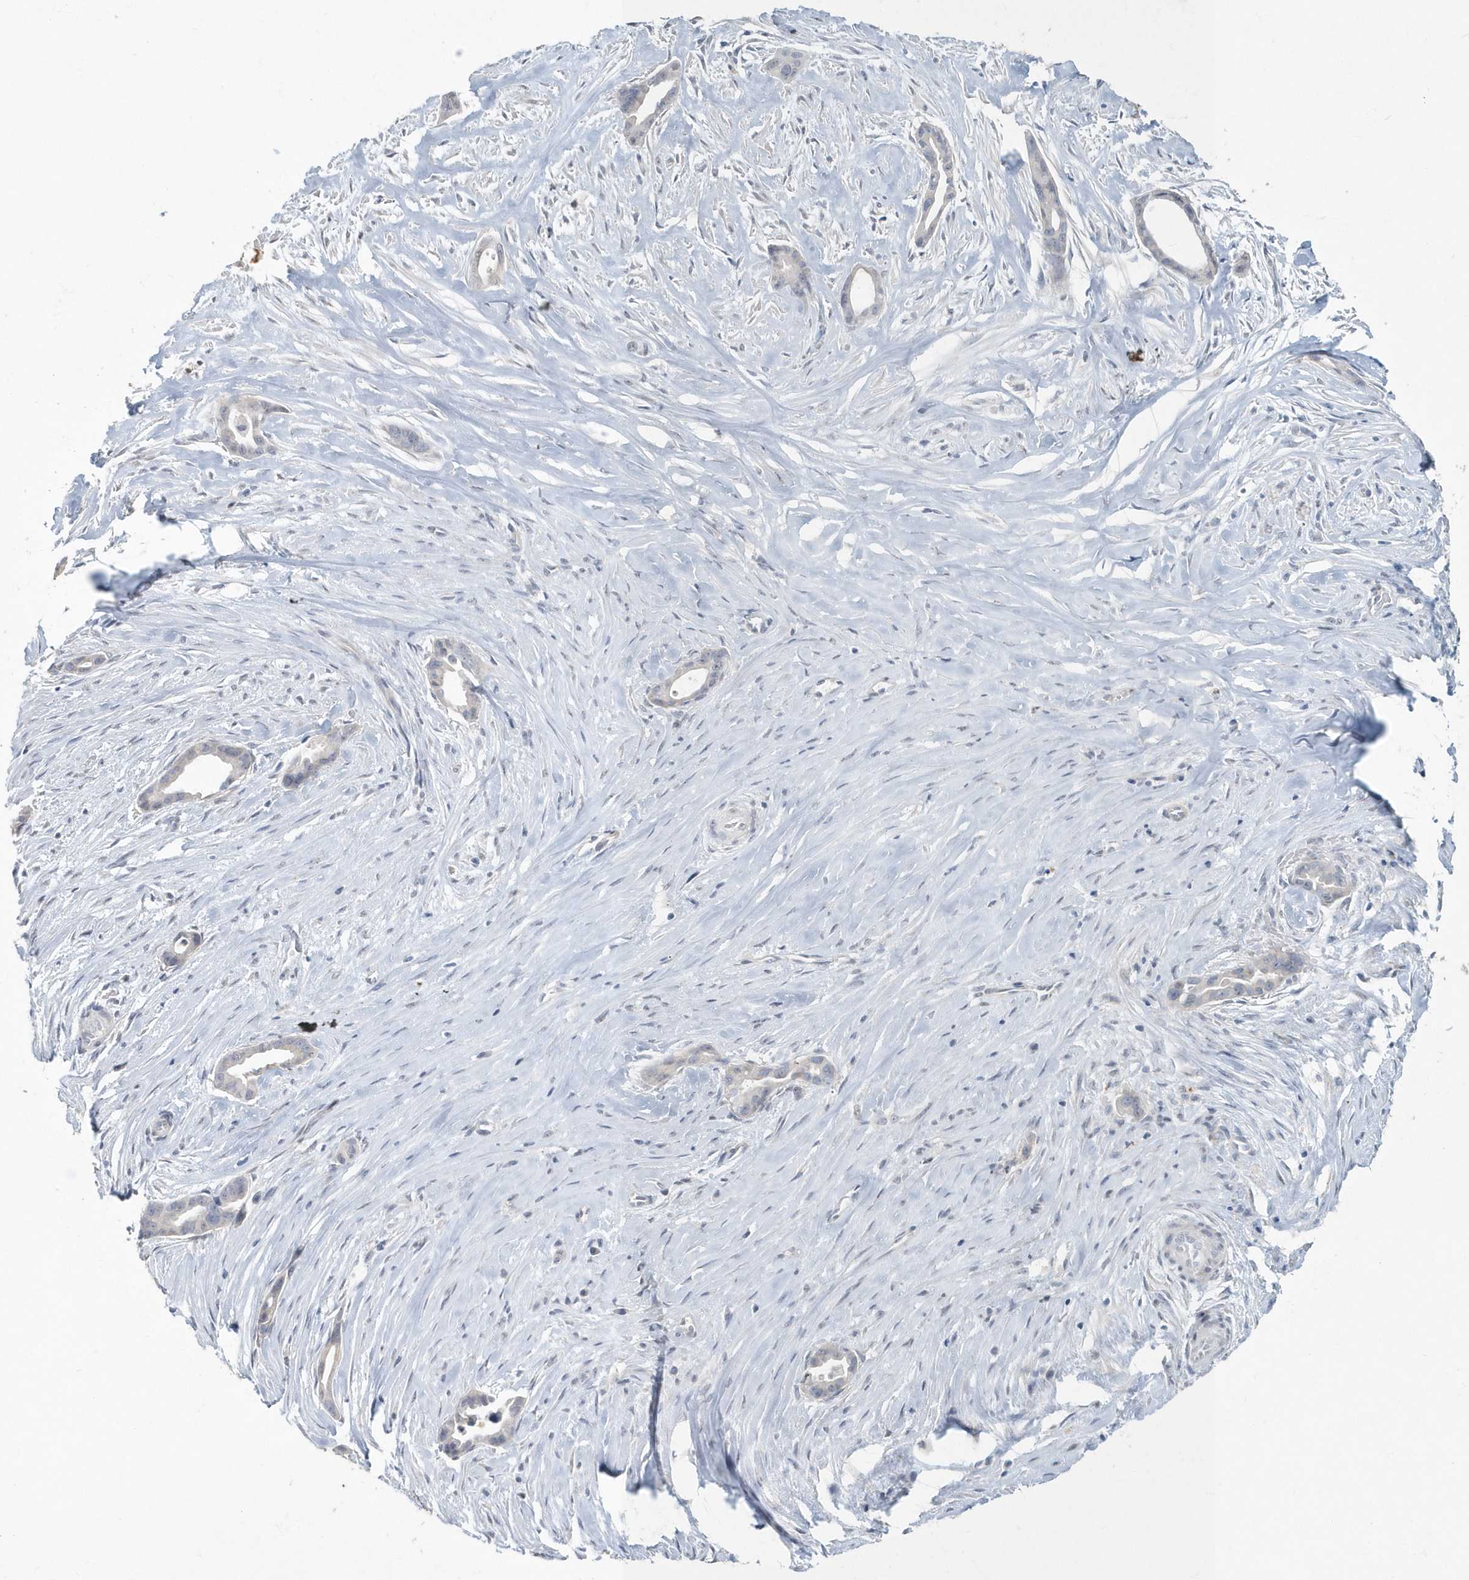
{"staining": {"intensity": "negative", "quantity": "none", "location": "none"}, "tissue": "liver cancer", "cell_type": "Tumor cells", "image_type": "cancer", "snomed": [{"axis": "morphology", "description": "Cholangiocarcinoma"}, {"axis": "topography", "description": "Liver"}], "caption": "Immunohistochemistry histopathology image of neoplastic tissue: human liver cholangiocarcinoma stained with DAB reveals no significant protein expression in tumor cells.", "gene": "MYOT", "patient": {"sex": "female", "age": 55}}